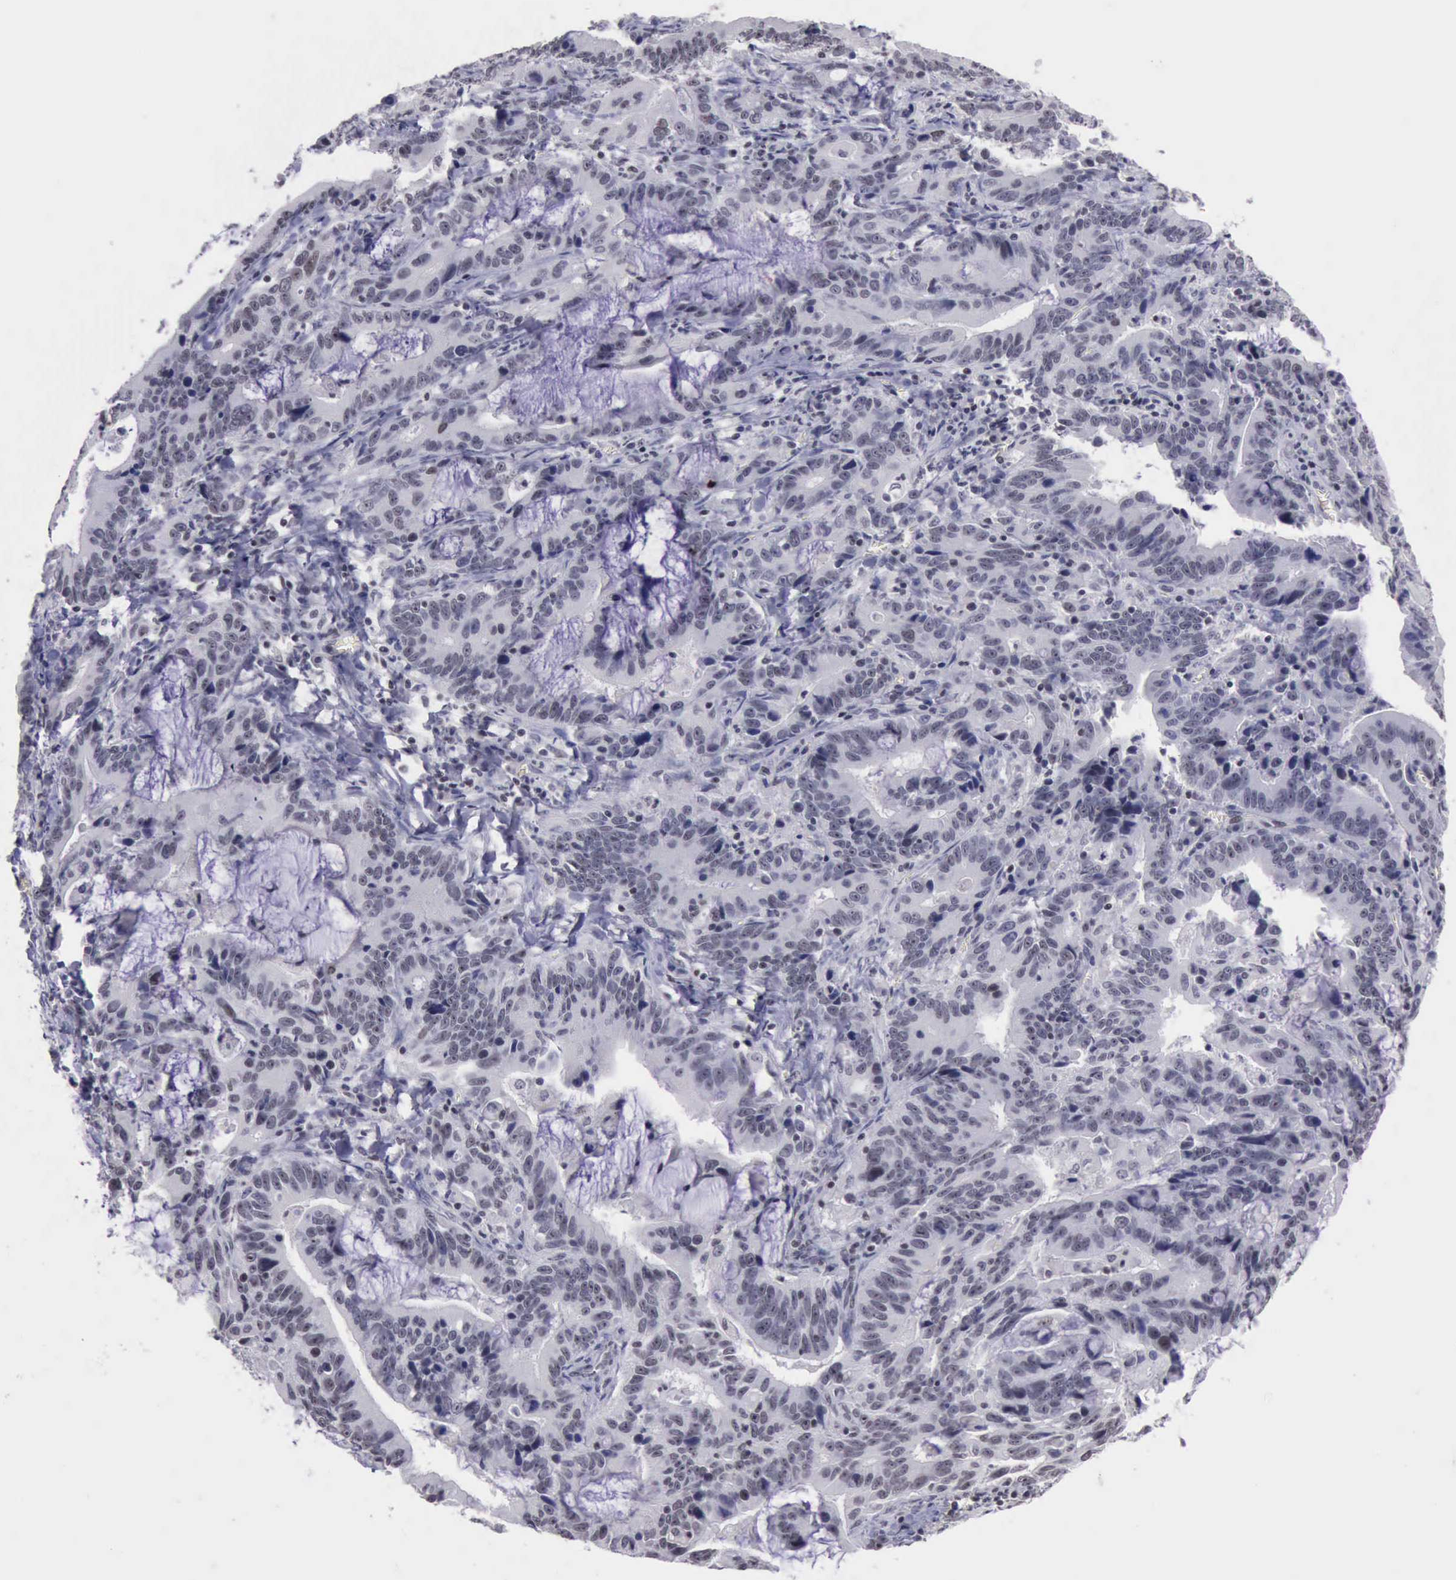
{"staining": {"intensity": "negative", "quantity": "none", "location": "none"}, "tissue": "stomach cancer", "cell_type": "Tumor cells", "image_type": "cancer", "snomed": [{"axis": "morphology", "description": "Adenocarcinoma, NOS"}, {"axis": "topography", "description": "Stomach, upper"}], "caption": "High magnification brightfield microscopy of stomach cancer stained with DAB (brown) and counterstained with hematoxylin (blue): tumor cells show no significant staining. (Stains: DAB IHC with hematoxylin counter stain, Microscopy: brightfield microscopy at high magnification).", "gene": "YY1", "patient": {"sex": "male", "age": 63}}